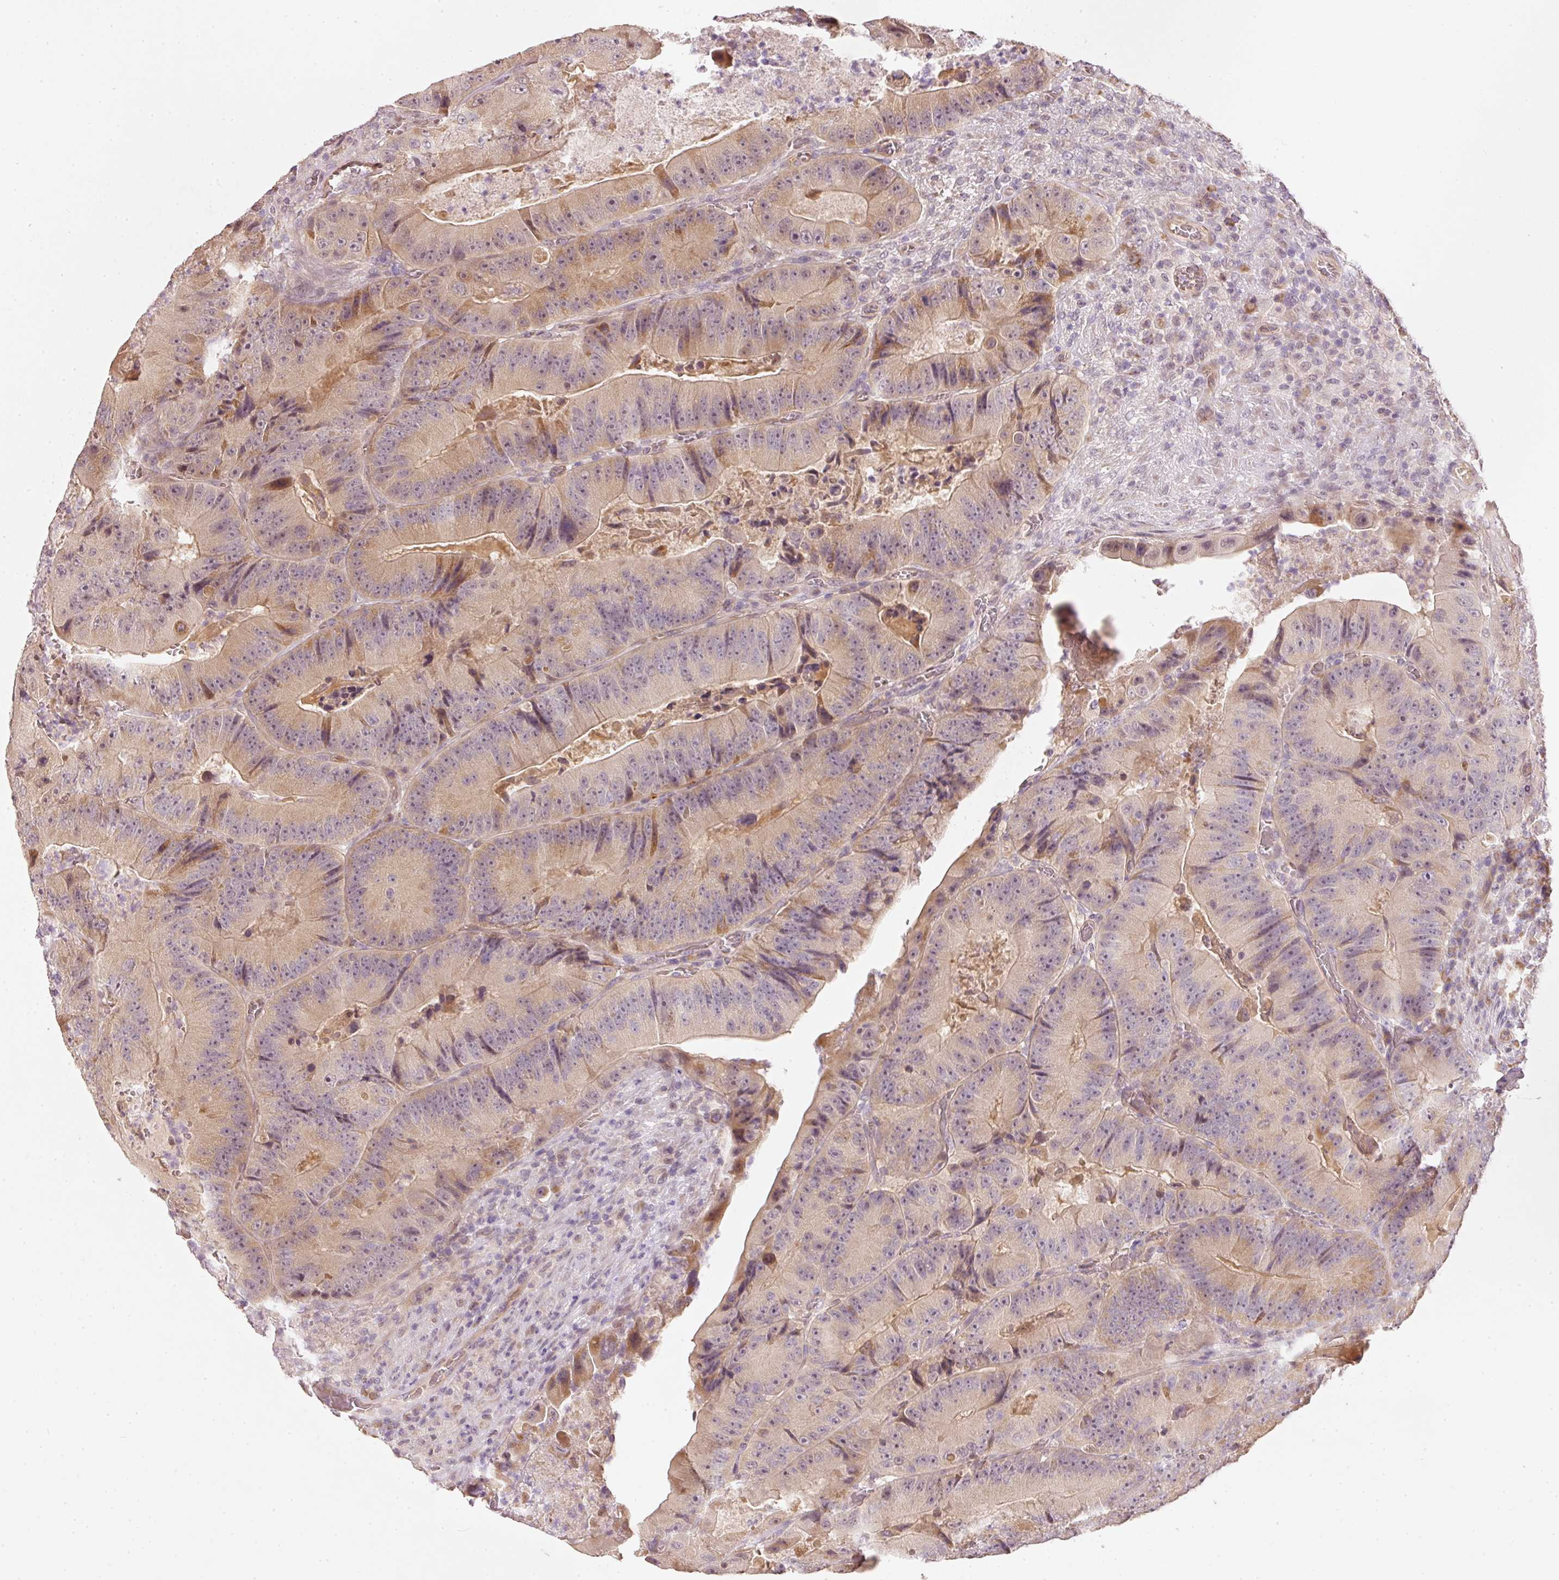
{"staining": {"intensity": "weak", "quantity": ">75%", "location": "cytoplasmic/membranous"}, "tissue": "colorectal cancer", "cell_type": "Tumor cells", "image_type": "cancer", "snomed": [{"axis": "morphology", "description": "Adenocarcinoma, NOS"}, {"axis": "topography", "description": "Colon"}], "caption": "This photomicrograph exhibits immunohistochemistry staining of human colorectal cancer (adenocarcinoma), with low weak cytoplasmic/membranous expression in about >75% of tumor cells.", "gene": "RGL2", "patient": {"sex": "female", "age": 86}}